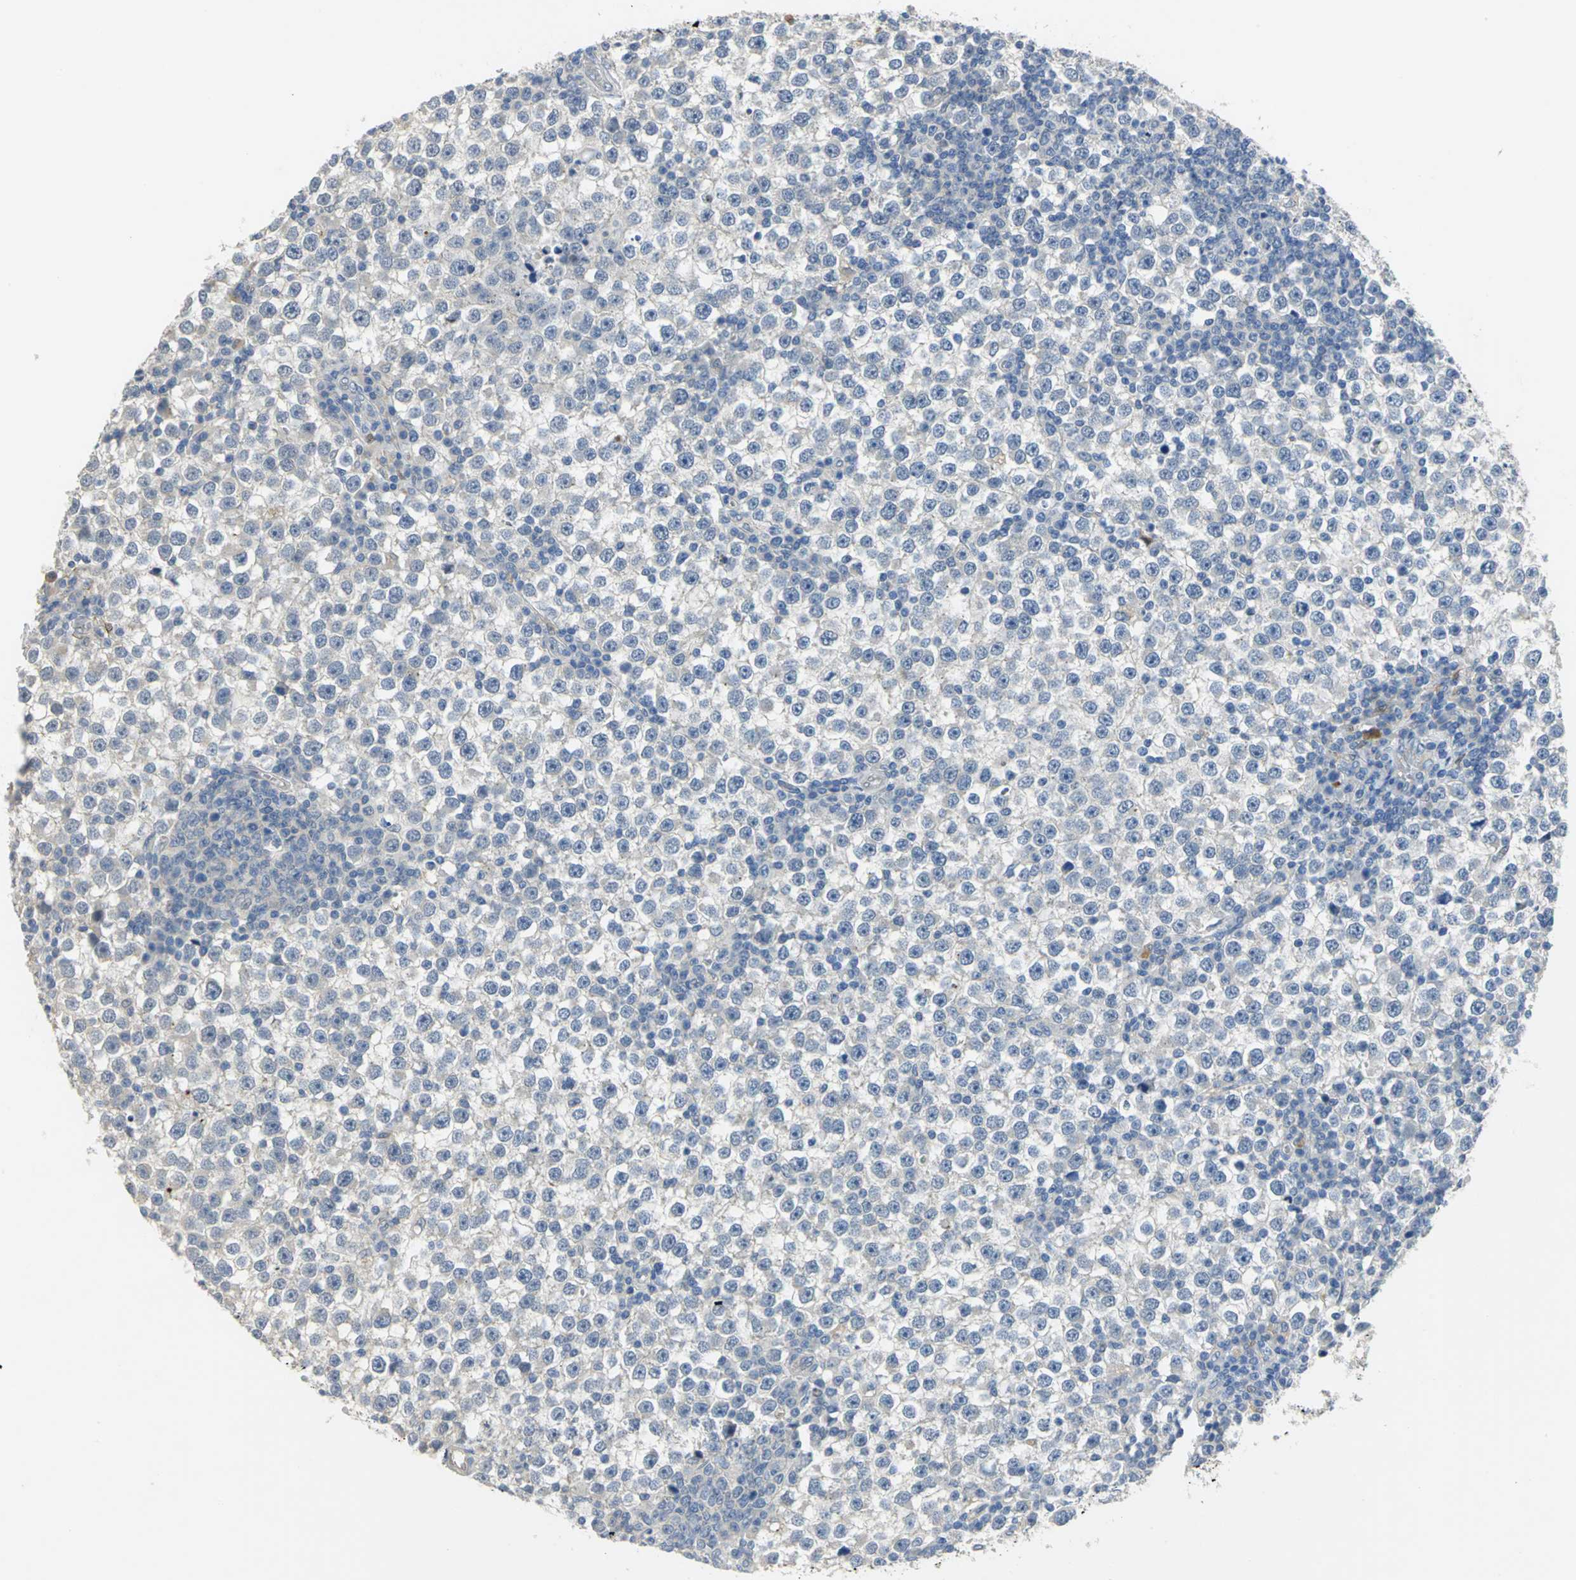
{"staining": {"intensity": "negative", "quantity": "none", "location": "none"}, "tissue": "testis cancer", "cell_type": "Tumor cells", "image_type": "cancer", "snomed": [{"axis": "morphology", "description": "Seminoma, NOS"}, {"axis": "topography", "description": "Testis"}], "caption": "Human testis cancer (seminoma) stained for a protein using immunohistochemistry displays no staining in tumor cells.", "gene": "IL17RB", "patient": {"sex": "male", "age": 65}}